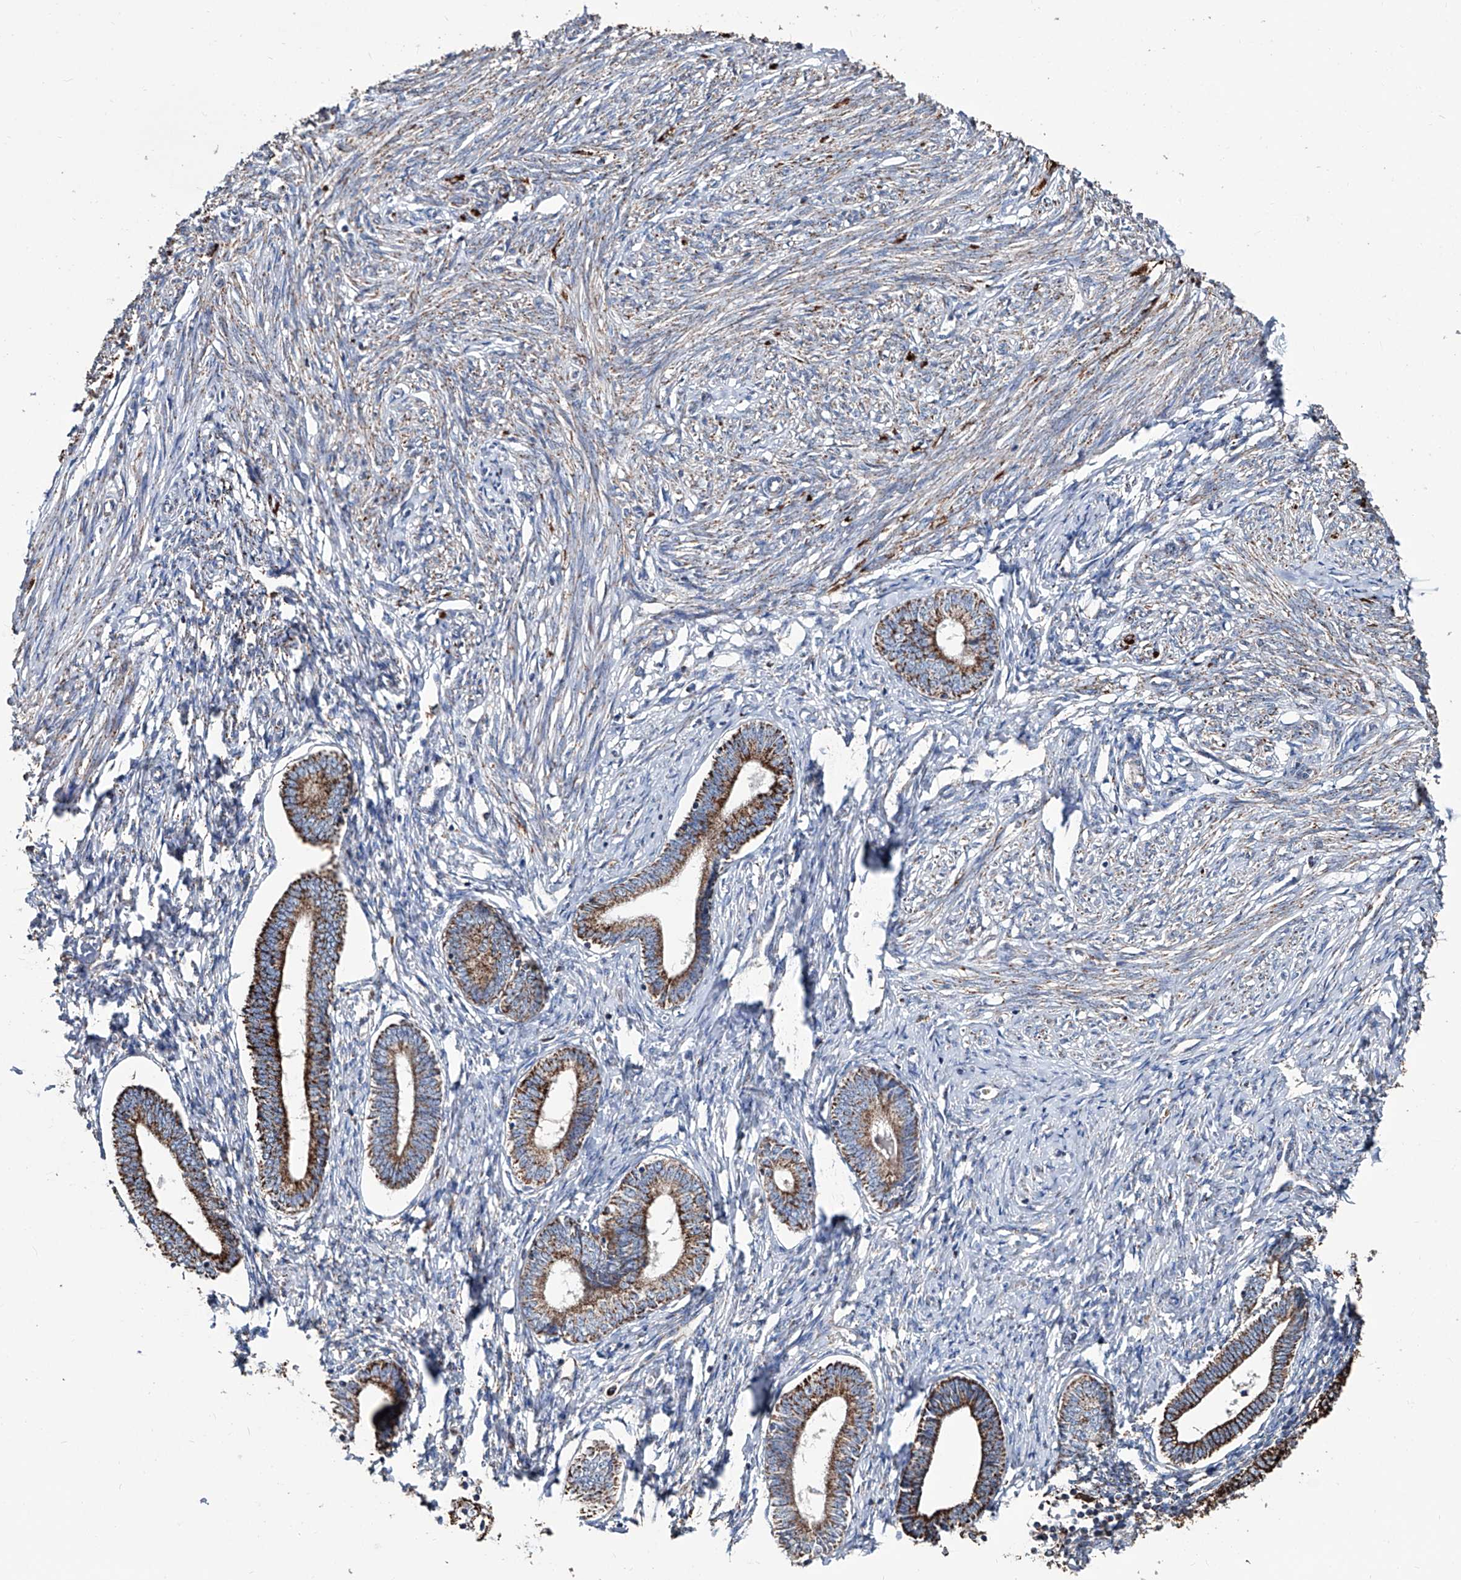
{"staining": {"intensity": "moderate", "quantity": "25%-75%", "location": "cytoplasmic/membranous"}, "tissue": "endometrium", "cell_type": "Cells in endometrial stroma", "image_type": "normal", "snomed": [{"axis": "morphology", "description": "Normal tissue, NOS"}, {"axis": "topography", "description": "Endometrium"}], "caption": "Immunohistochemistry (IHC) image of normal endometrium: endometrium stained using immunohistochemistry (IHC) exhibits medium levels of moderate protein expression localized specifically in the cytoplasmic/membranous of cells in endometrial stroma, appearing as a cytoplasmic/membranous brown color.", "gene": "NHS", "patient": {"sex": "female", "age": 72}}